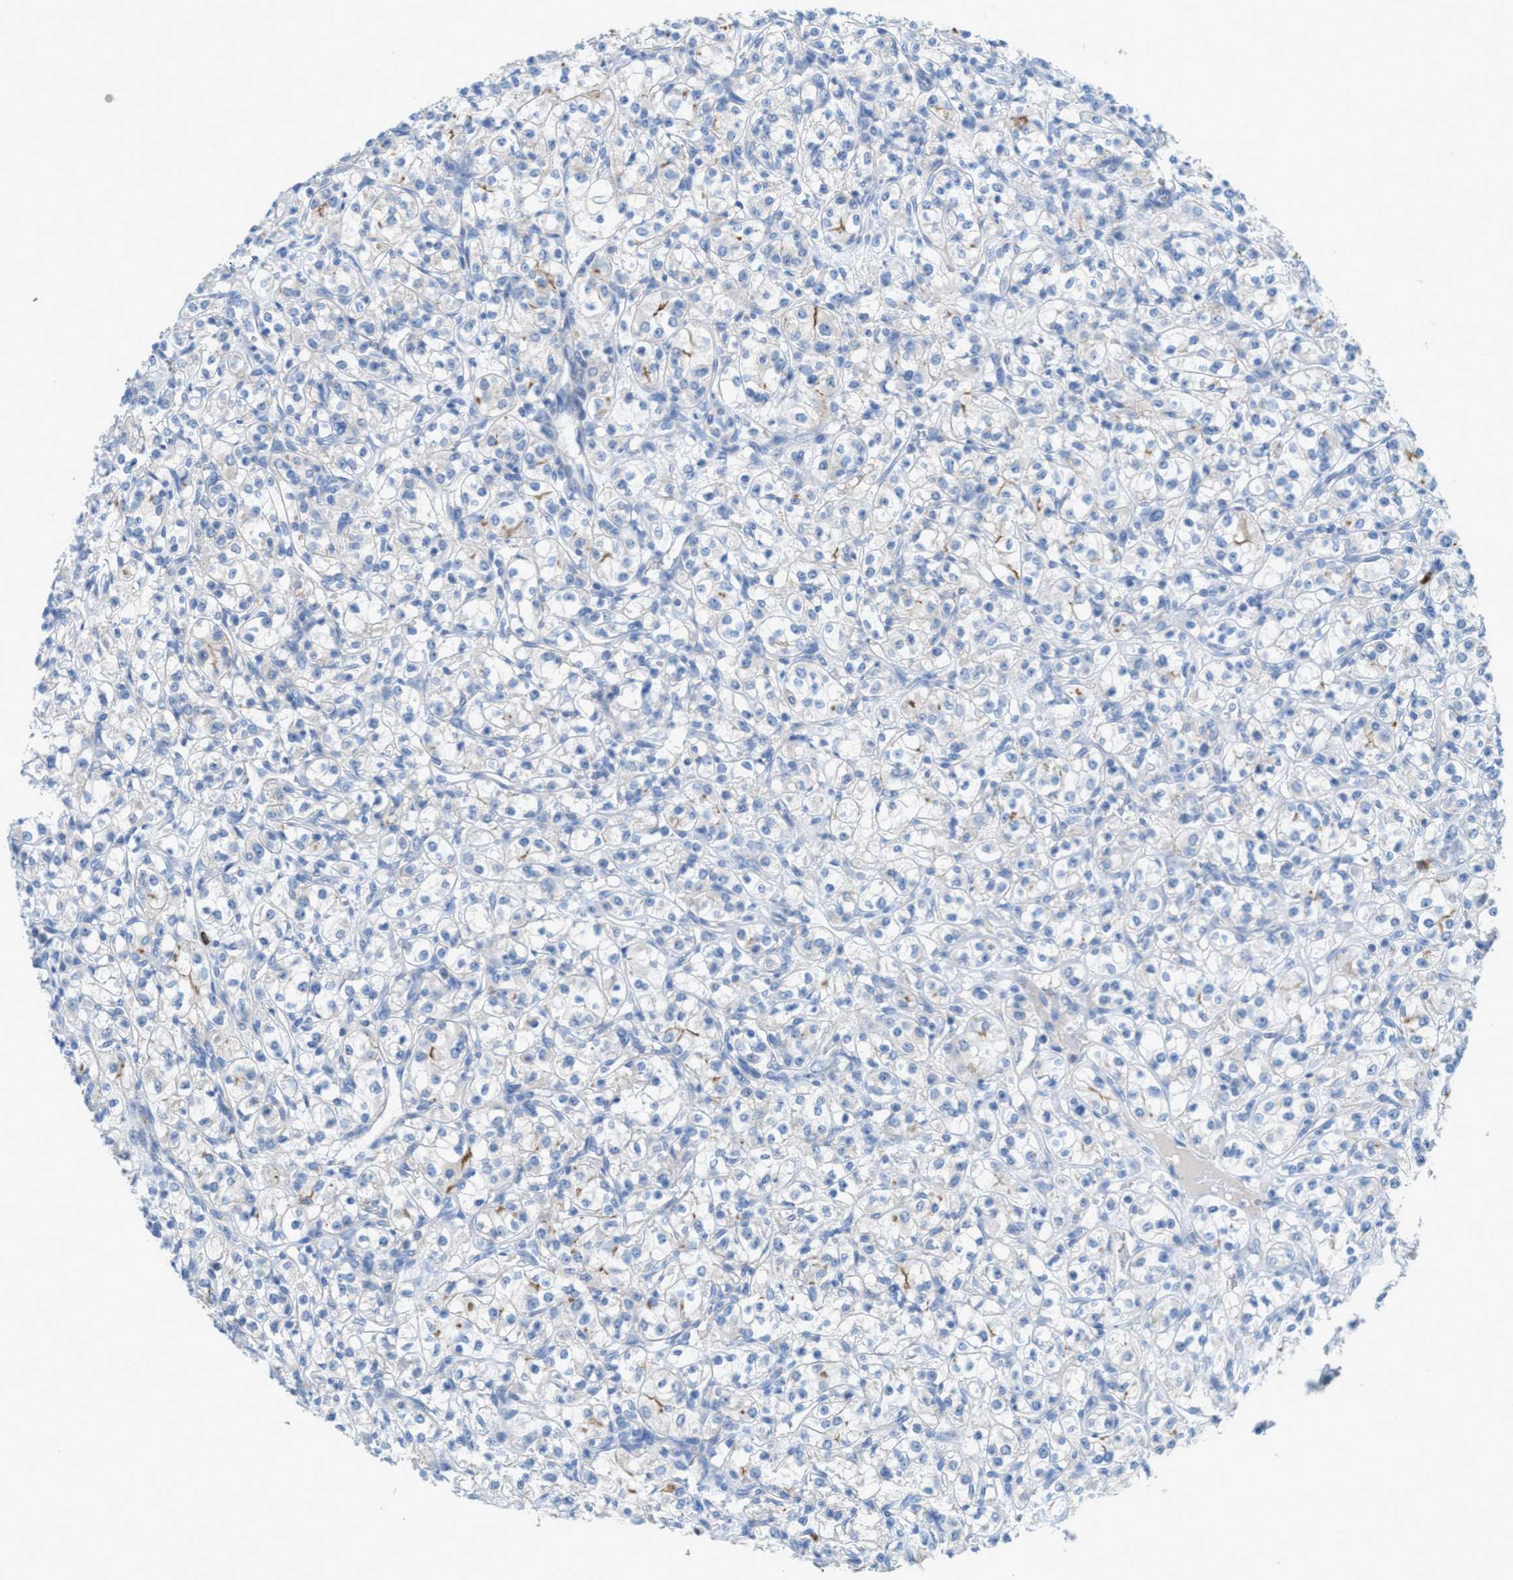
{"staining": {"intensity": "negative", "quantity": "none", "location": "none"}, "tissue": "renal cancer", "cell_type": "Tumor cells", "image_type": "cancer", "snomed": [{"axis": "morphology", "description": "Adenocarcinoma, NOS"}, {"axis": "topography", "description": "Kidney"}], "caption": "The histopathology image demonstrates no staining of tumor cells in adenocarcinoma (renal). (Stains: DAB (3,3'-diaminobenzidine) immunohistochemistry (IHC) with hematoxylin counter stain, Microscopy: brightfield microscopy at high magnification).", "gene": "CMTM1", "patient": {"sex": "male", "age": 77}}